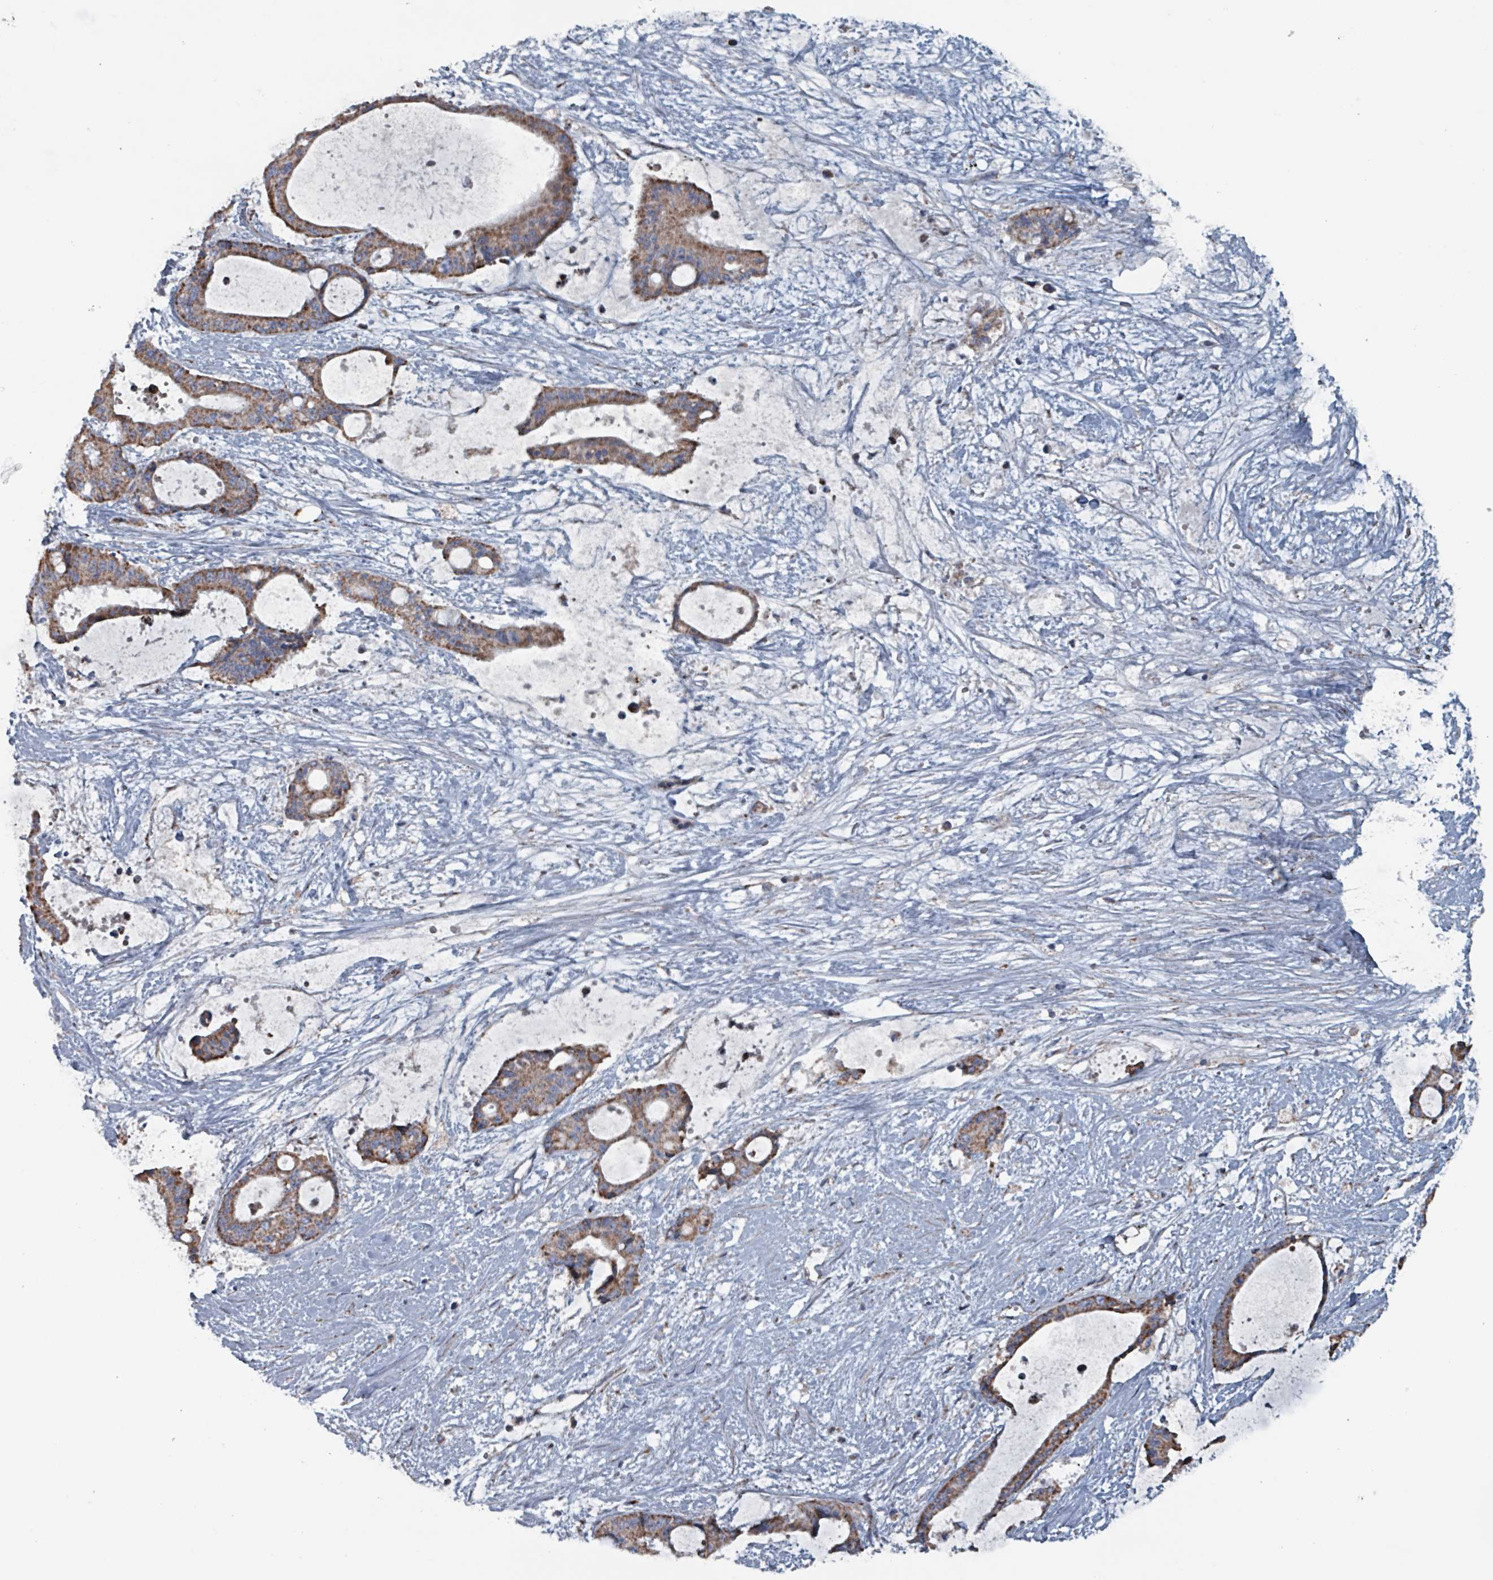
{"staining": {"intensity": "moderate", "quantity": ">75%", "location": "cytoplasmic/membranous"}, "tissue": "liver cancer", "cell_type": "Tumor cells", "image_type": "cancer", "snomed": [{"axis": "morphology", "description": "Normal tissue, NOS"}, {"axis": "morphology", "description": "Cholangiocarcinoma"}, {"axis": "topography", "description": "Liver"}, {"axis": "topography", "description": "Peripheral nerve tissue"}], "caption": "Immunohistochemical staining of human liver cancer exhibits medium levels of moderate cytoplasmic/membranous staining in approximately >75% of tumor cells. (brown staining indicates protein expression, while blue staining denotes nuclei).", "gene": "ABHD18", "patient": {"sex": "female", "age": 73}}